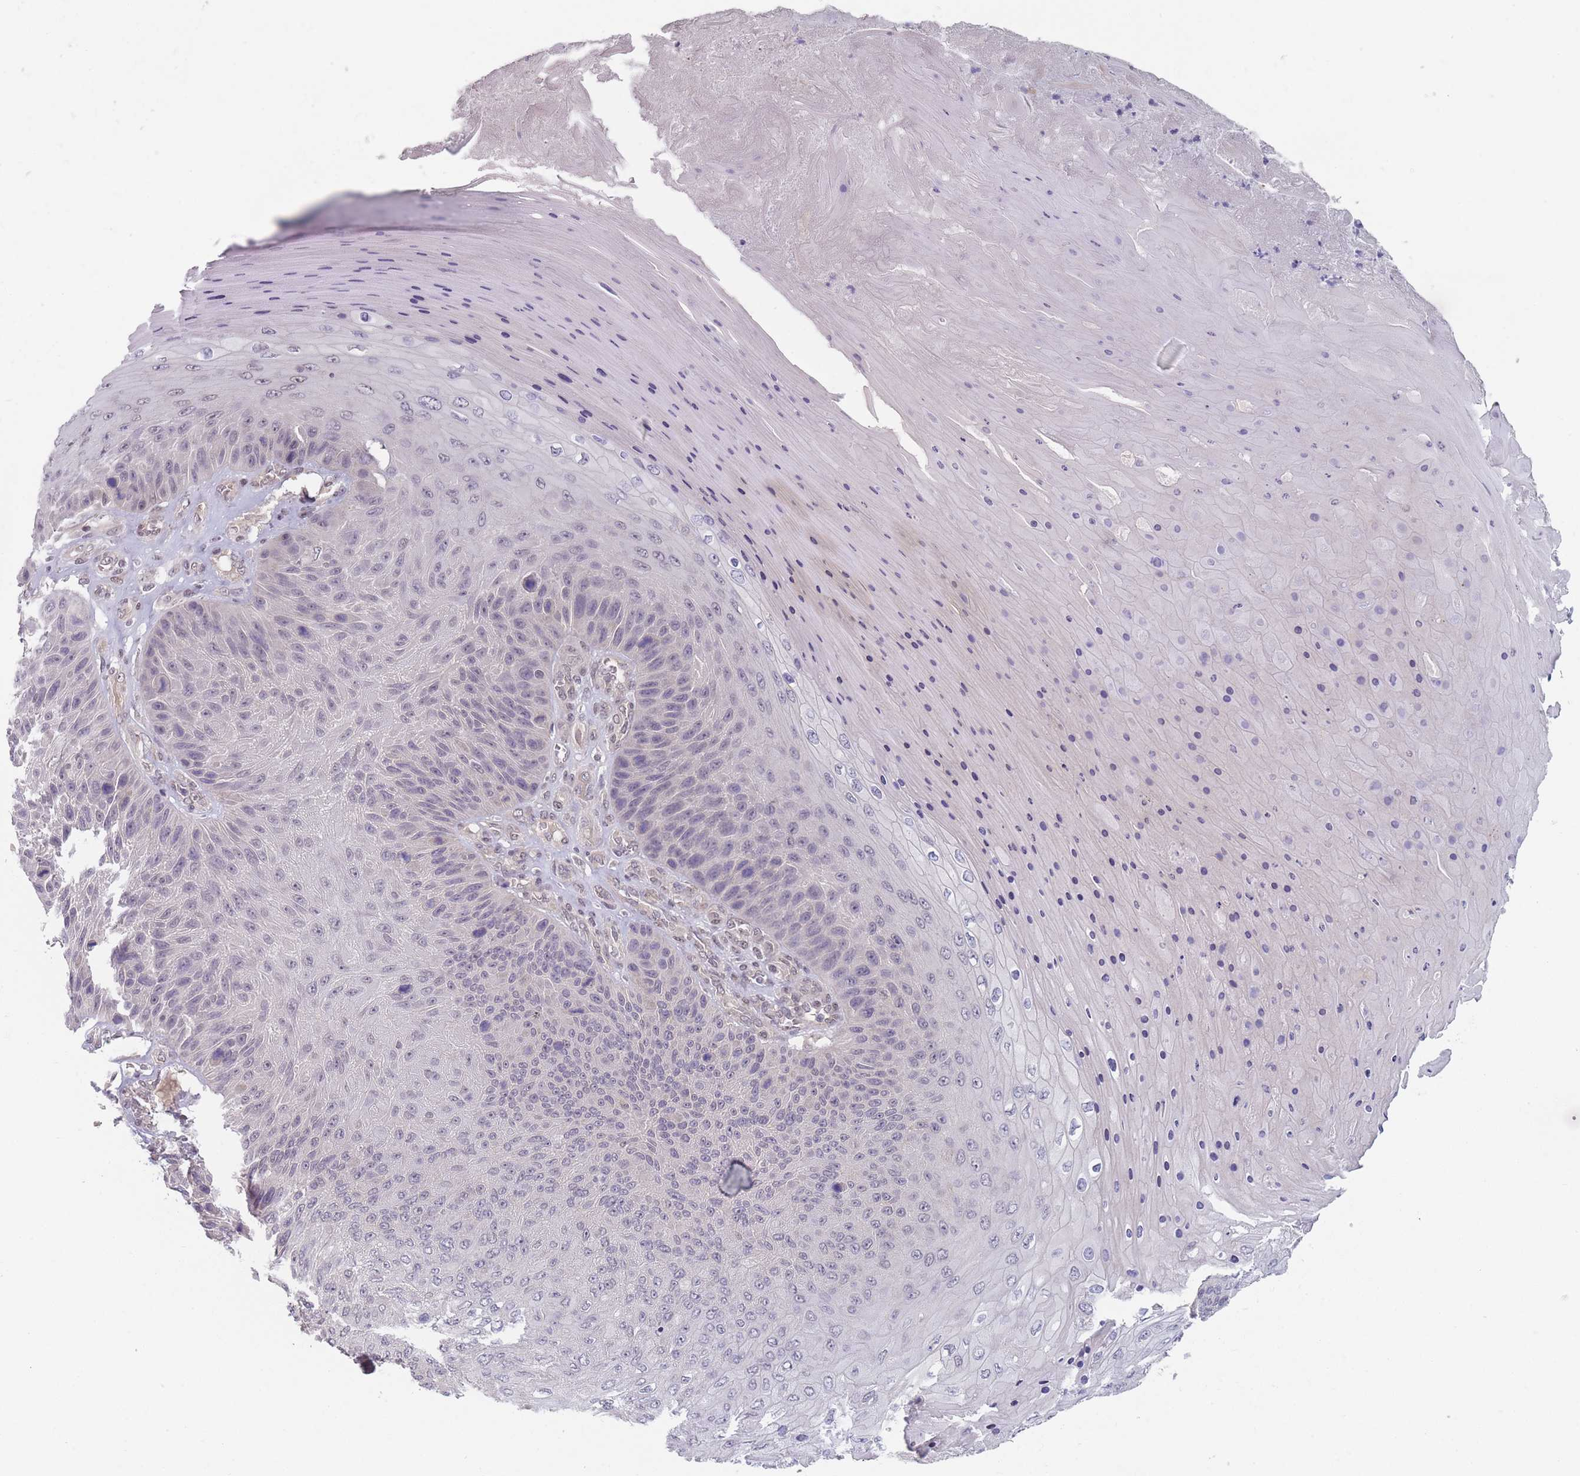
{"staining": {"intensity": "negative", "quantity": "none", "location": "none"}, "tissue": "skin cancer", "cell_type": "Tumor cells", "image_type": "cancer", "snomed": [{"axis": "morphology", "description": "Squamous cell carcinoma, NOS"}, {"axis": "topography", "description": "Skin"}], "caption": "Immunohistochemistry histopathology image of squamous cell carcinoma (skin) stained for a protein (brown), which exhibits no expression in tumor cells. (Immunohistochemistry (ihc), brightfield microscopy, high magnification).", "gene": "ANKRD10", "patient": {"sex": "female", "age": 88}}